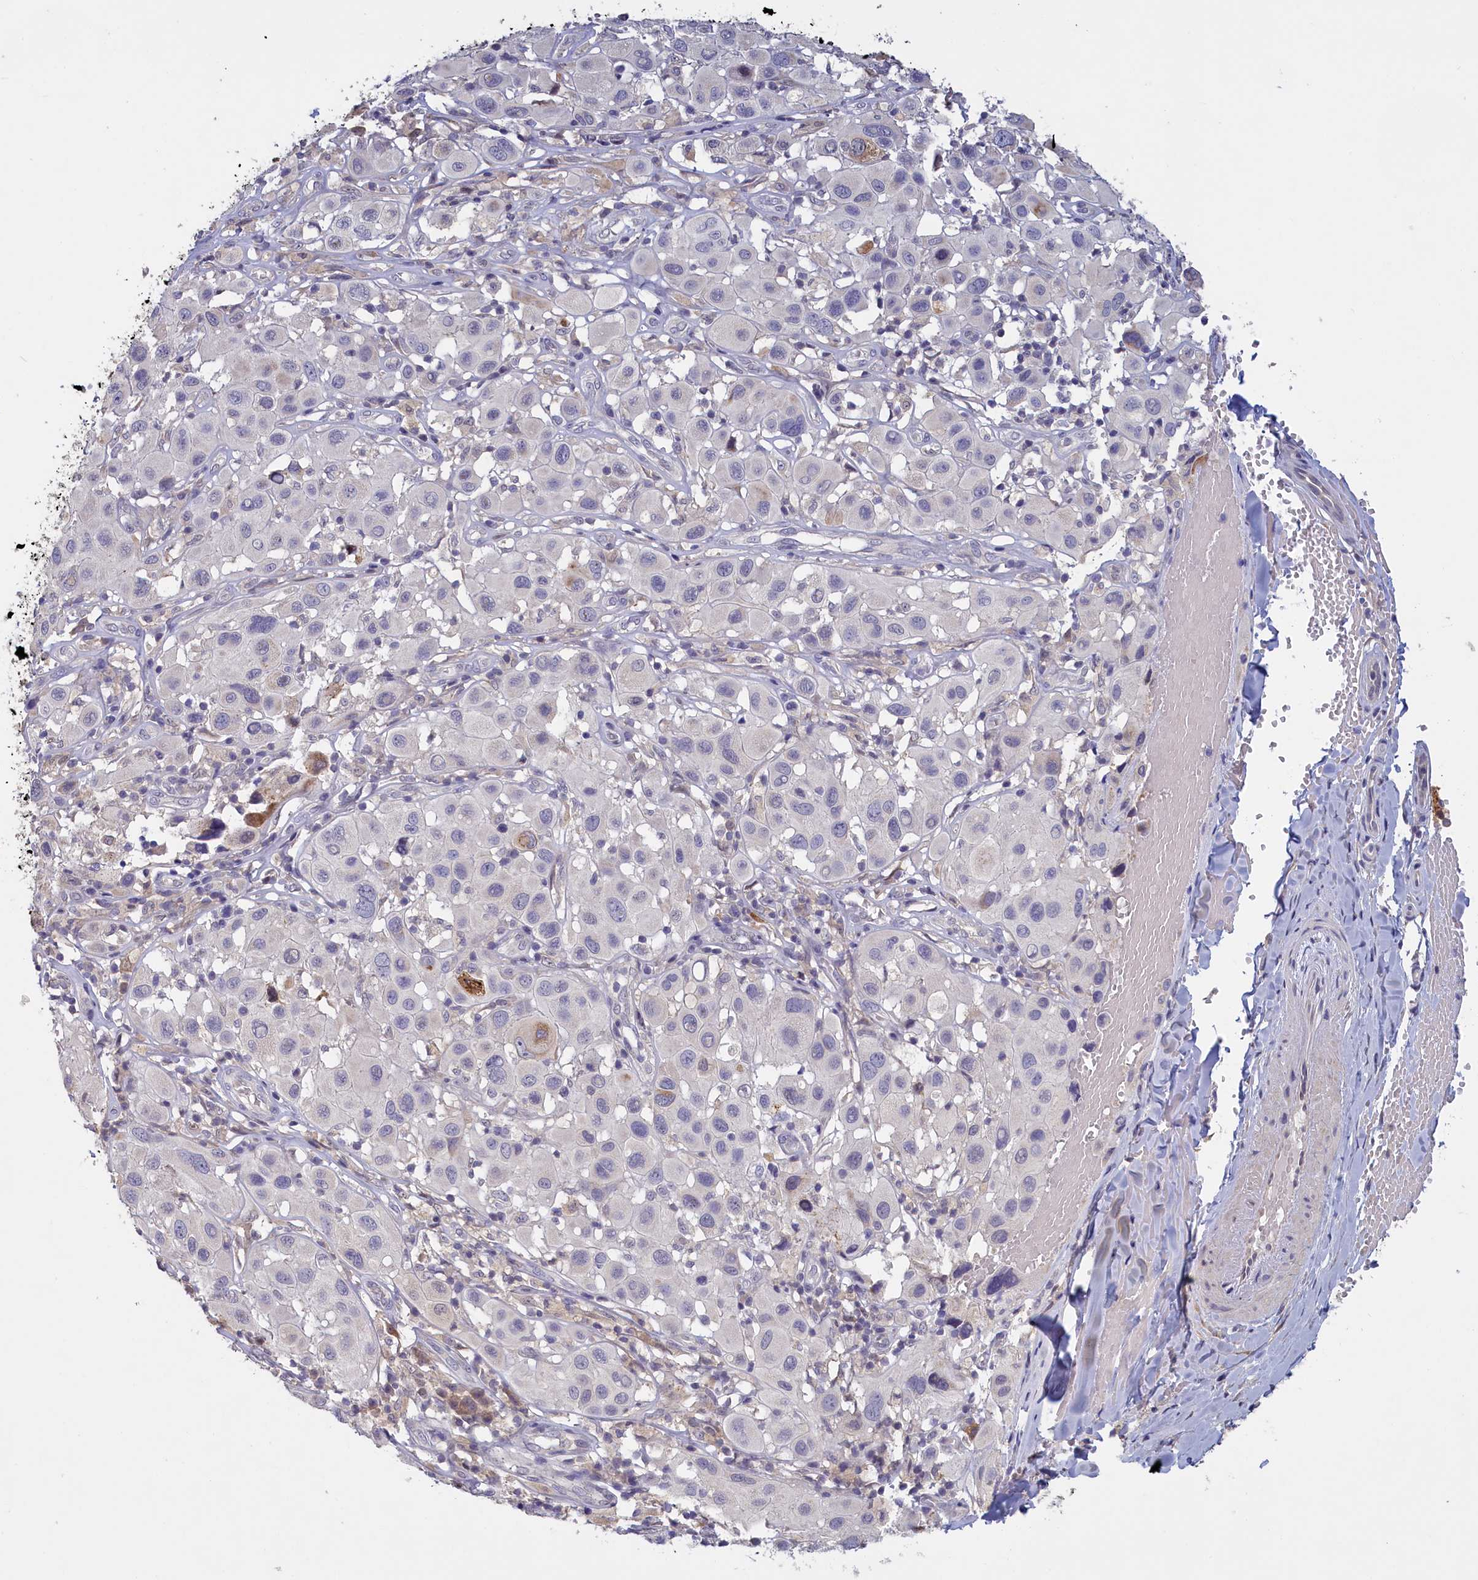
{"staining": {"intensity": "negative", "quantity": "none", "location": "none"}, "tissue": "melanoma", "cell_type": "Tumor cells", "image_type": "cancer", "snomed": [{"axis": "morphology", "description": "Malignant melanoma, Metastatic site"}, {"axis": "topography", "description": "Skin"}], "caption": "Melanoma was stained to show a protein in brown. There is no significant expression in tumor cells.", "gene": "UCHL3", "patient": {"sex": "male", "age": 41}}